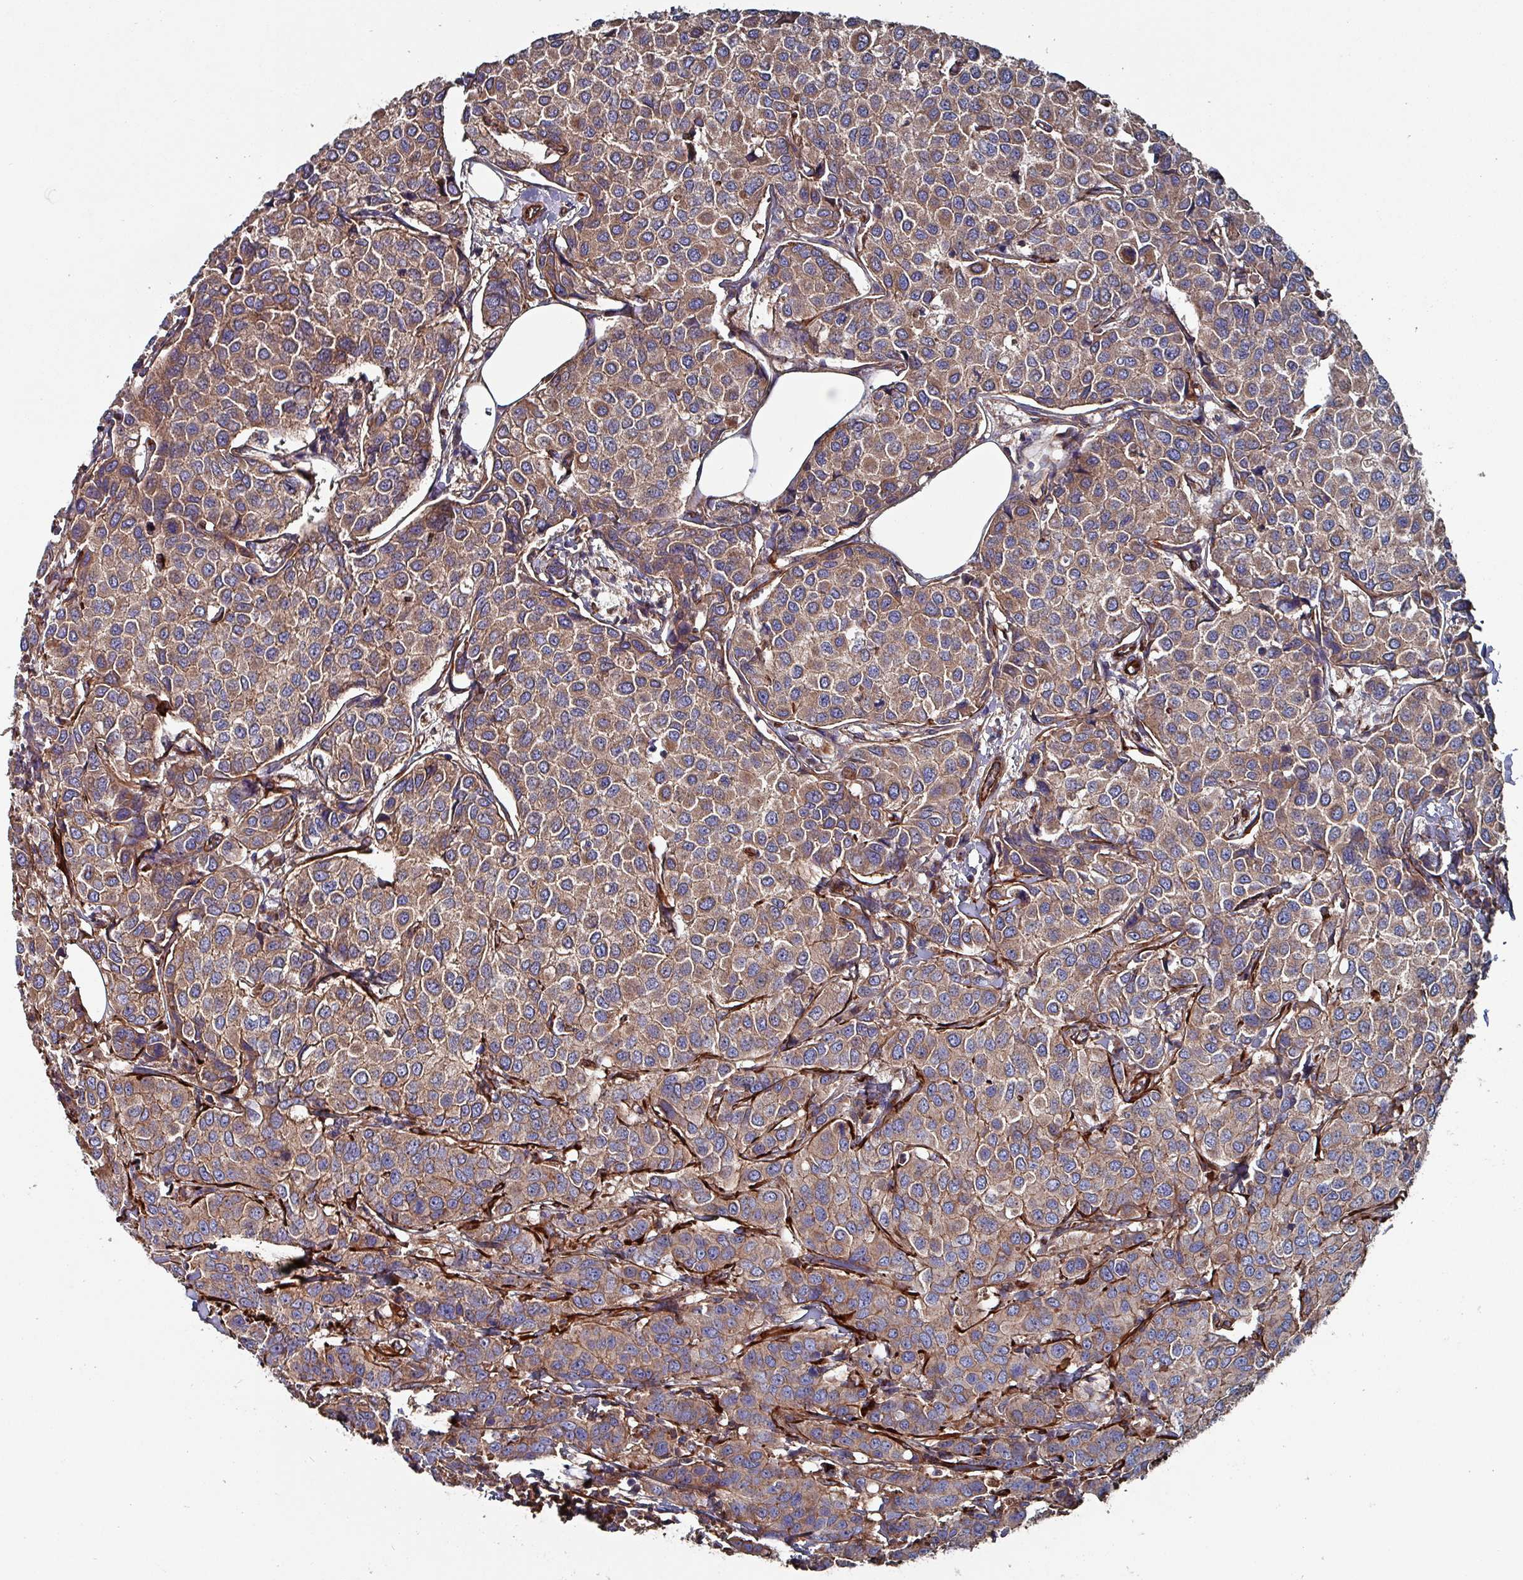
{"staining": {"intensity": "moderate", "quantity": ">75%", "location": "cytoplasmic/membranous"}, "tissue": "breast cancer", "cell_type": "Tumor cells", "image_type": "cancer", "snomed": [{"axis": "morphology", "description": "Duct carcinoma"}, {"axis": "topography", "description": "Breast"}], "caption": "Human breast cancer (intraductal carcinoma) stained with a brown dye shows moderate cytoplasmic/membranous positive positivity in about >75% of tumor cells.", "gene": "ANO10", "patient": {"sex": "female", "age": 55}}